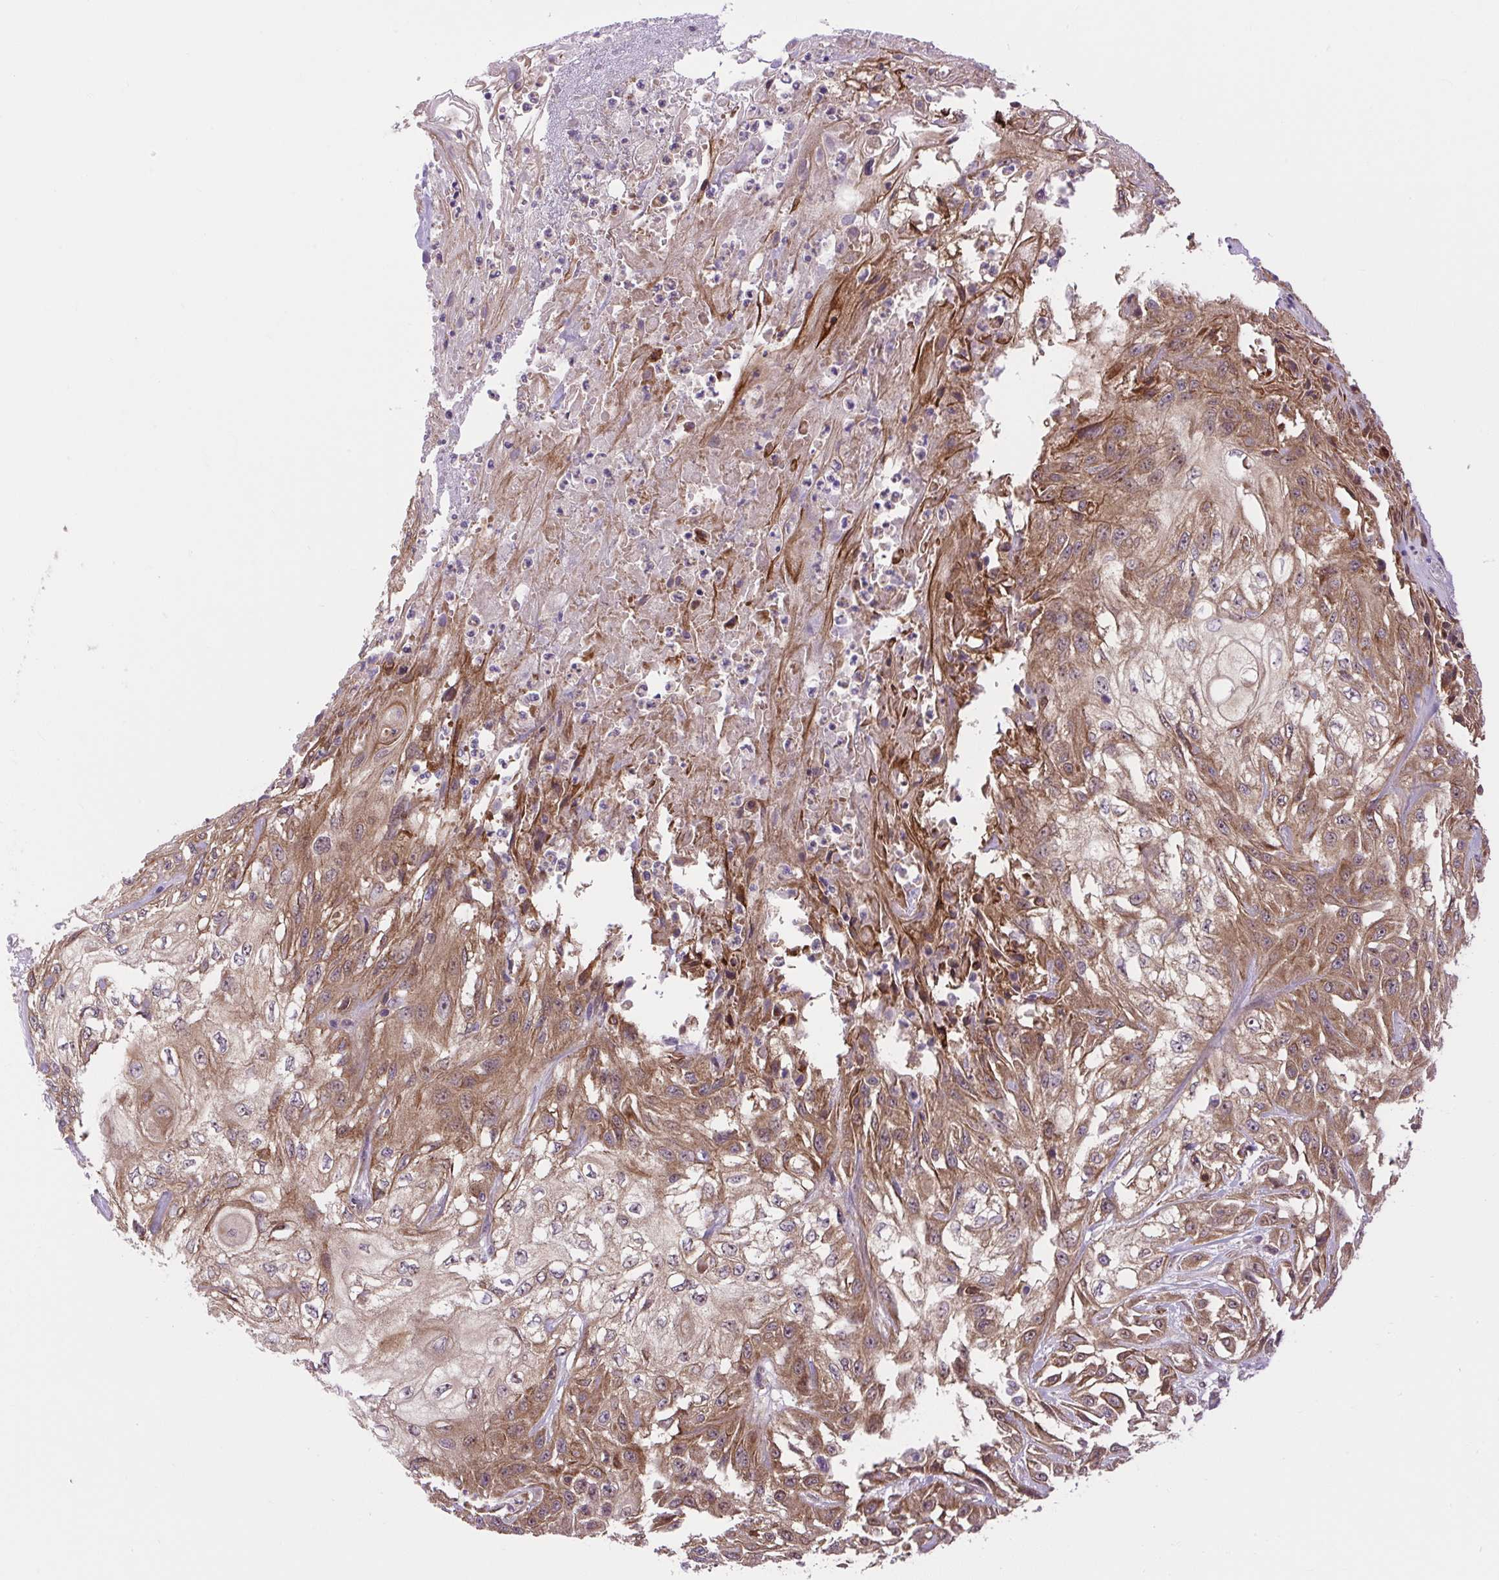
{"staining": {"intensity": "moderate", "quantity": ">75%", "location": "cytoplasmic/membranous,nuclear"}, "tissue": "skin cancer", "cell_type": "Tumor cells", "image_type": "cancer", "snomed": [{"axis": "morphology", "description": "Squamous cell carcinoma, NOS"}, {"axis": "morphology", "description": "Squamous cell carcinoma, metastatic, NOS"}, {"axis": "topography", "description": "Skin"}, {"axis": "topography", "description": "Lymph node"}], "caption": "Immunohistochemistry micrograph of skin squamous cell carcinoma stained for a protein (brown), which demonstrates medium levels of moderate cytoplasmic/membranous and nuclear staining in approximately >75% of tumor cells.", "gene": "PLCG1", "patient": {"sex": "male", "age": 75}}